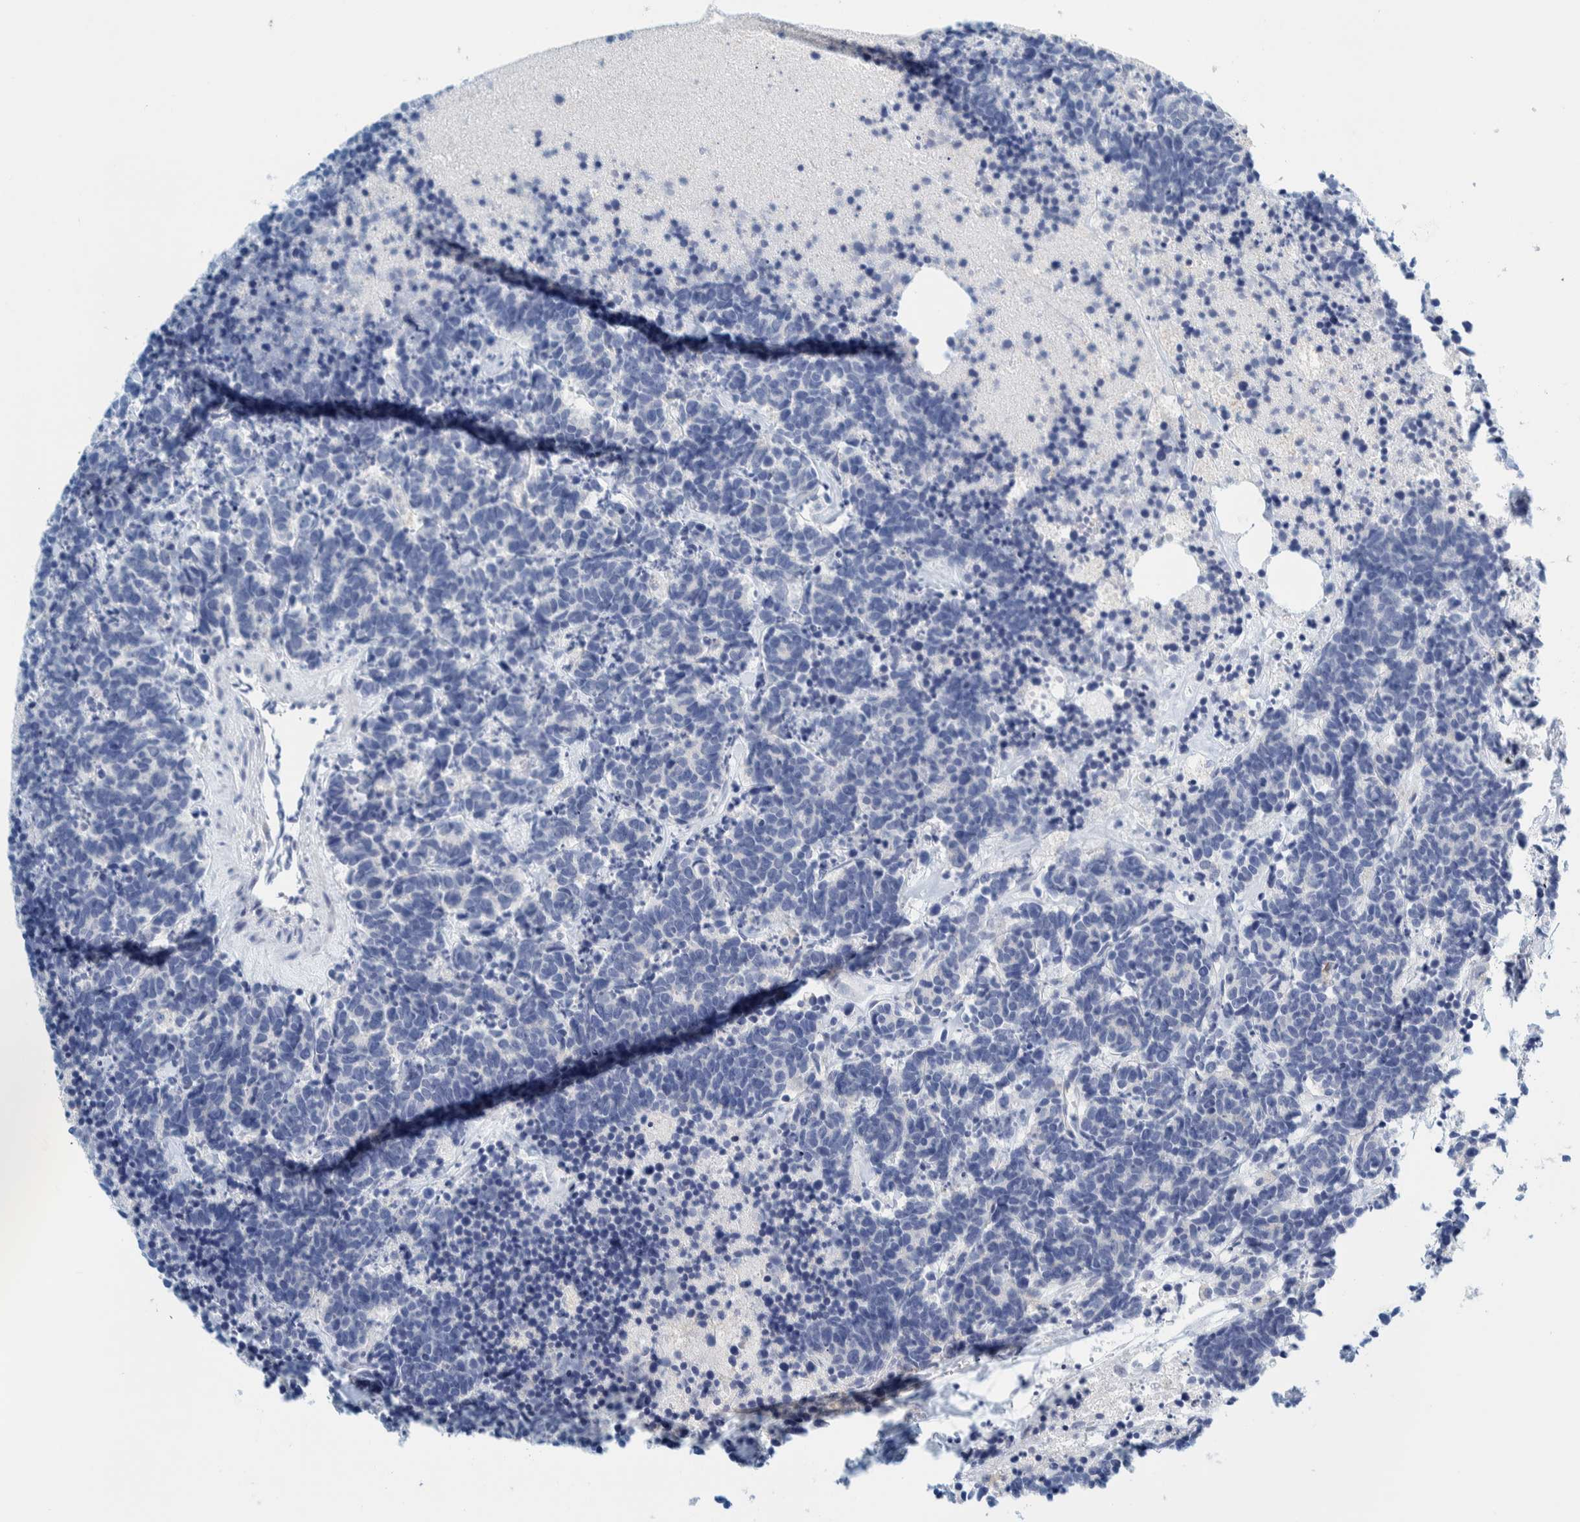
{"staining": {"intensity": "negative", "quantity": "none", "location": "none"}, "tissue": "carcinoid", "cell_type": "Tumor cells", "image_type": "cancer", "snomed": [{"axis": "morphology", "description": "Carcinoma, NOS"}, {"axis": "morphology", "description": "Carcinoid, malignant, NOS"}, {"axis": "topography", "description": "Urinary bladder"}], "caption": "The immunohistochemistry histopathology image has no significant positivity in tumor cells of carcinoma tissue.", "gene": "MOG", "patient": {"sex": "male", "age": 57}}